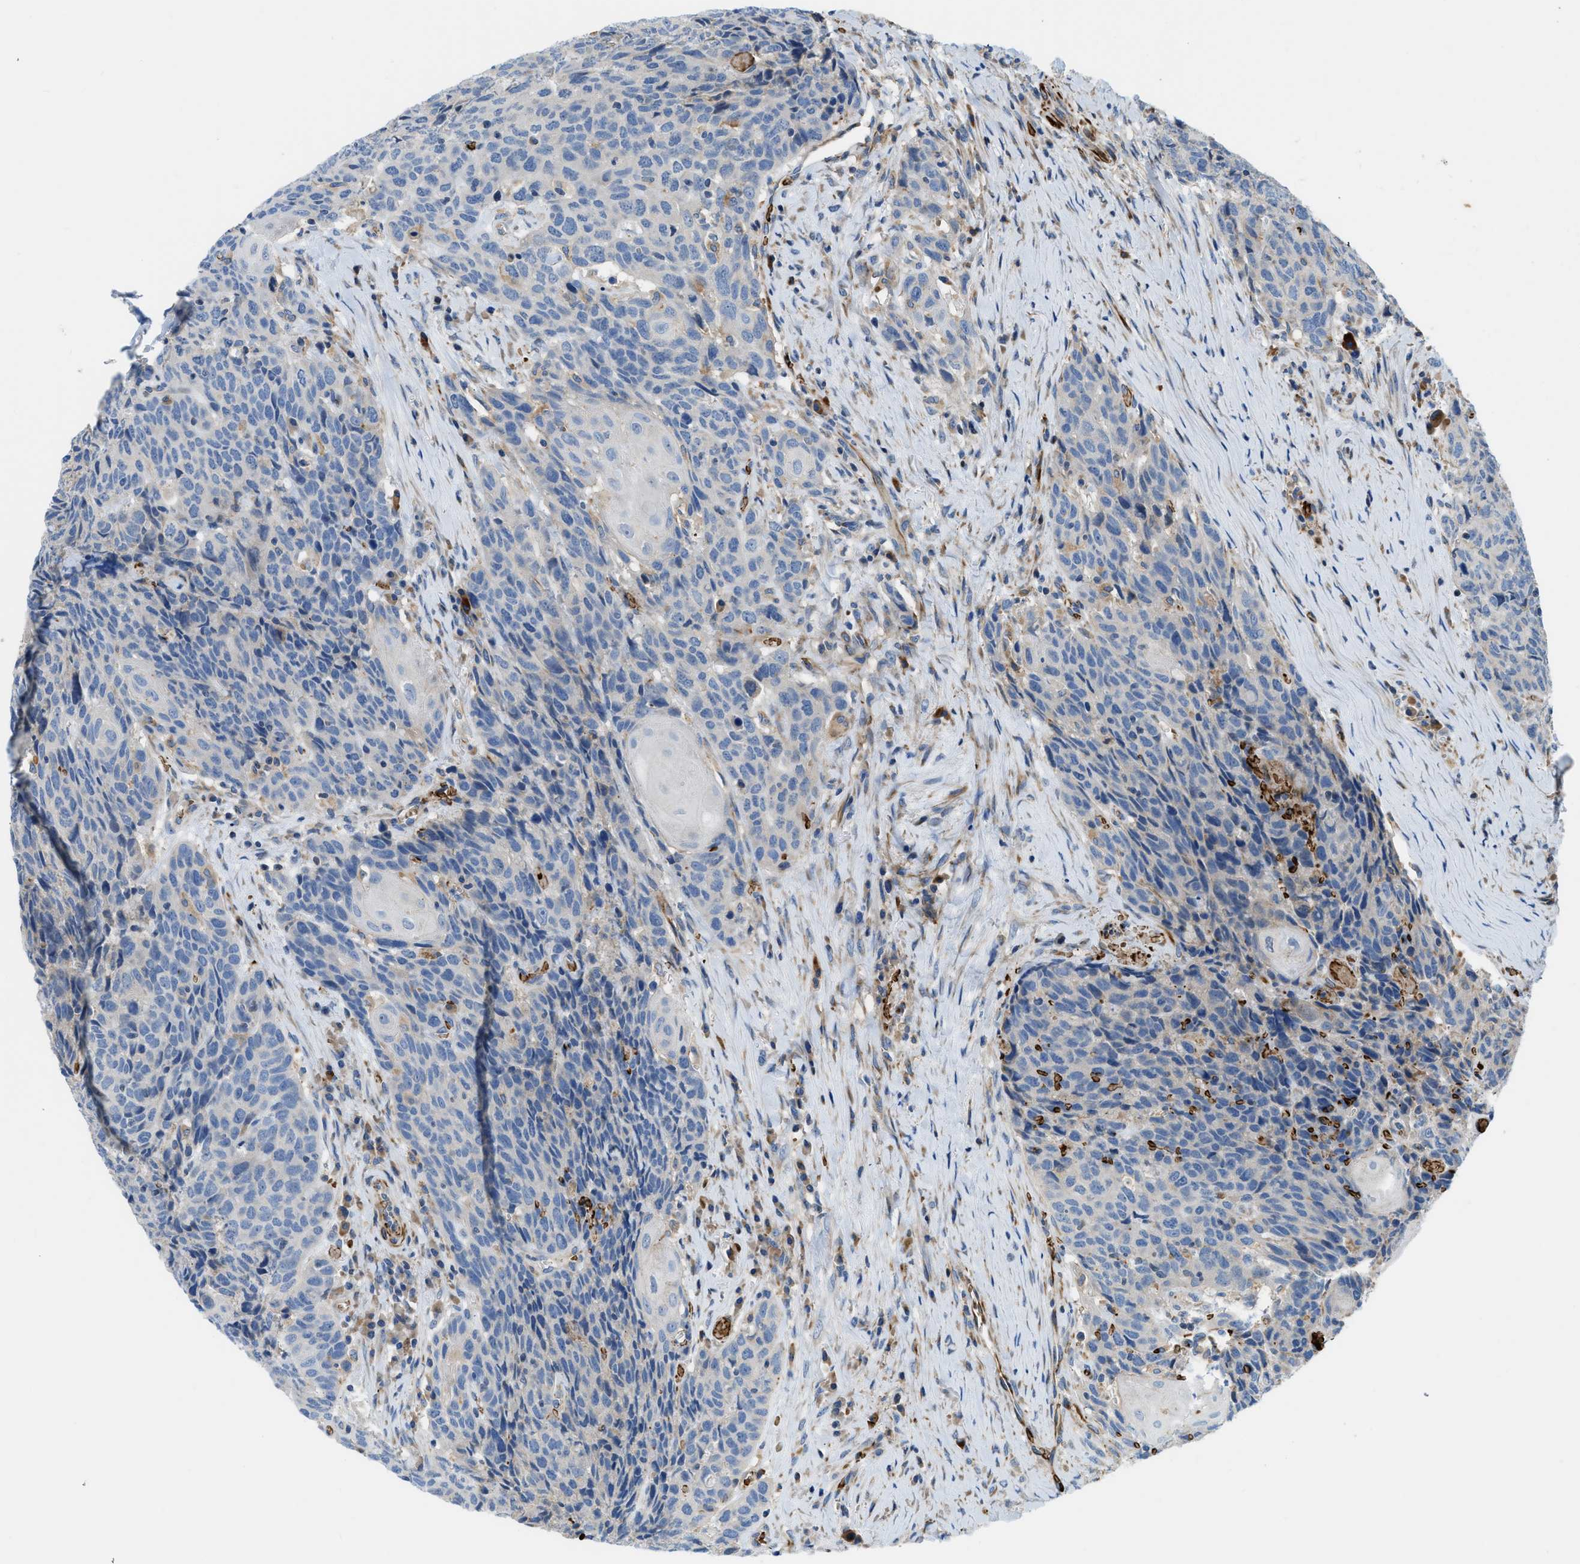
{"staining": {"intensity": "weak", "quantity": "<25%", "location": "cytoplasmic/membranous"}, "tissue": "head and neck cancer", "cell_type": "Tumor cells", "image_type": "cancer", "snomed": [{"axis": "morphology", "description": "Squamous cell carcinoma, NOS"}, {"axis": "topography", "description": "Head-Neck"}], "caption": "An image of human head and neck squamous cell carcinoma is negative for staining in tumor cells.", "gene": "ZNF831", "patient": {"sex": "male", "age": 66}}